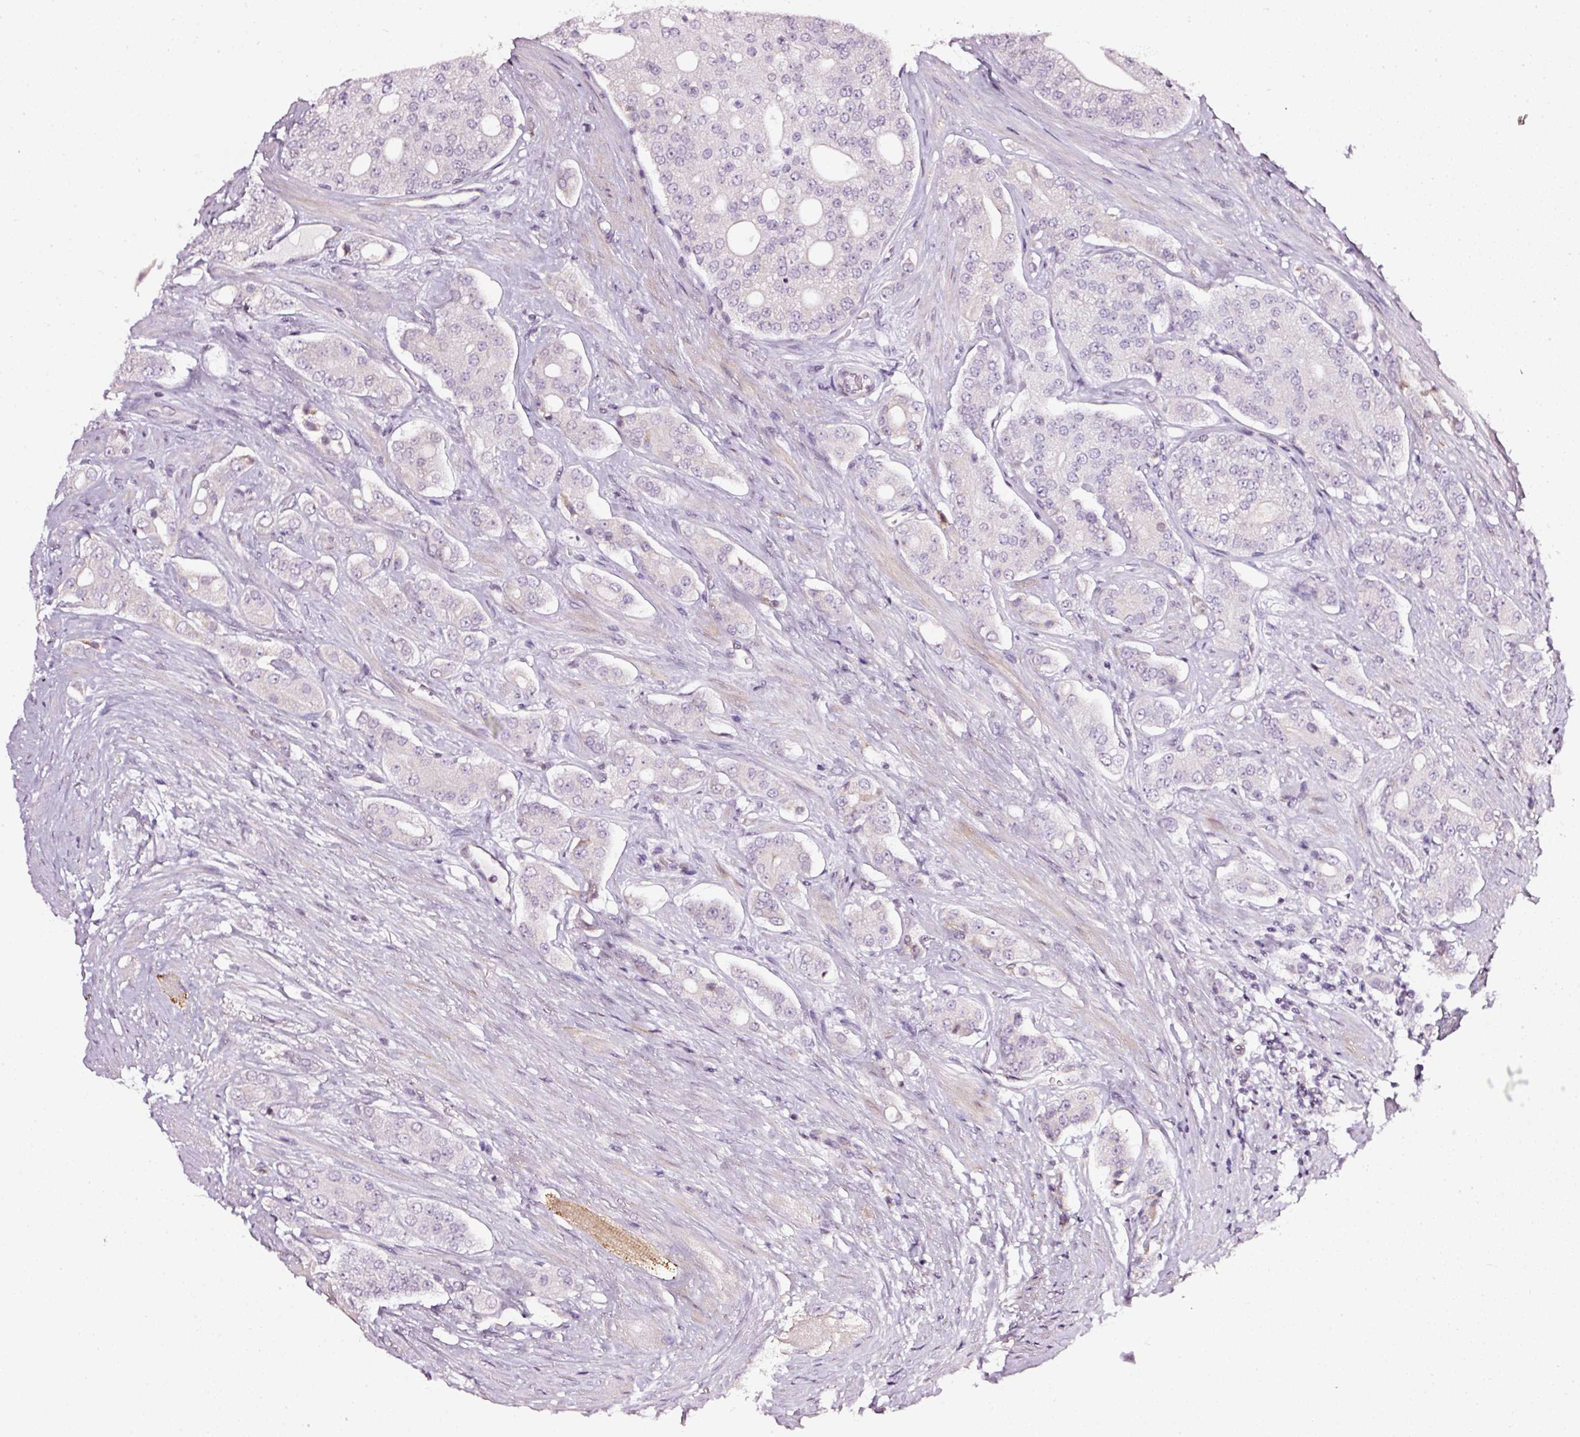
{"staining": {"intensity": "negative", "quantity": "none", "location": "none"}, "tissue": "prostate cancer", "cell_type": "Tumor cells", "image_type": "cancer", "snomed": [{"axis": "morphology", "description": "Adenocarcinoma, High grade"}, {"axis": "topography", "description": "Prostate"}], "caption": "Protein analysis of prostate adenocarcinoma (high-grade) exhibits no significant positivity in tumor cells.", "gene": "NRDE2", "patient": {"sex": "male", "age": 71}}